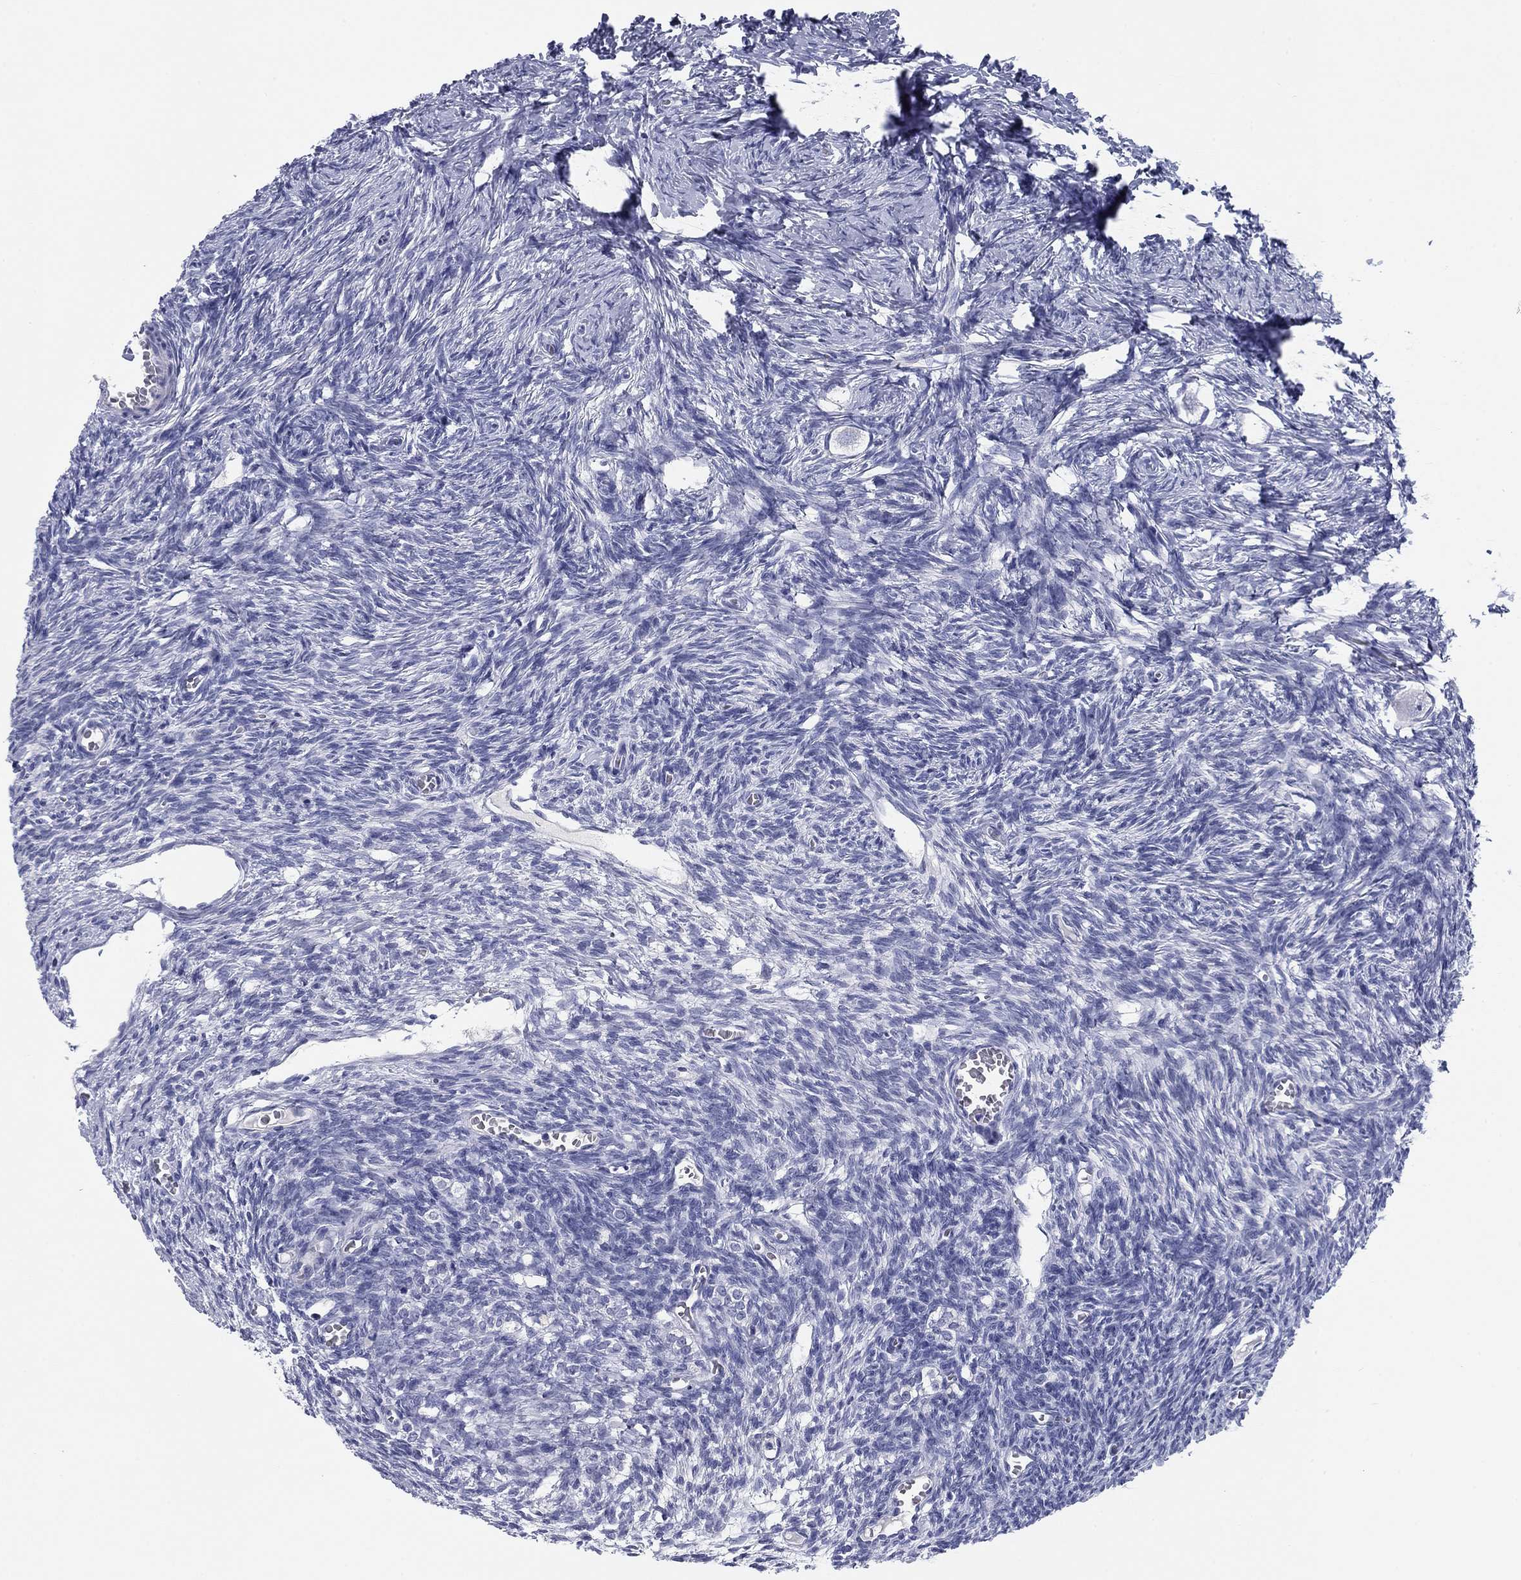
{"staining": {"intensity": "negative", "quantity": "none", "location": "none"}, "tissue": "ovary", "cell_type": "Follicle cells", "image_type": "normal", "snomed": [{"axis": "morphology", "description": "Normal tissue, NOS"}, {"axis": "topography", "description": "Ovary"}], "caption": "Normal ovary was stained to show a protein in brown. There is no significant positivity in follicle cells.", "gene": "KCNH1", "patient": {"sex": "female", "age": 27}}